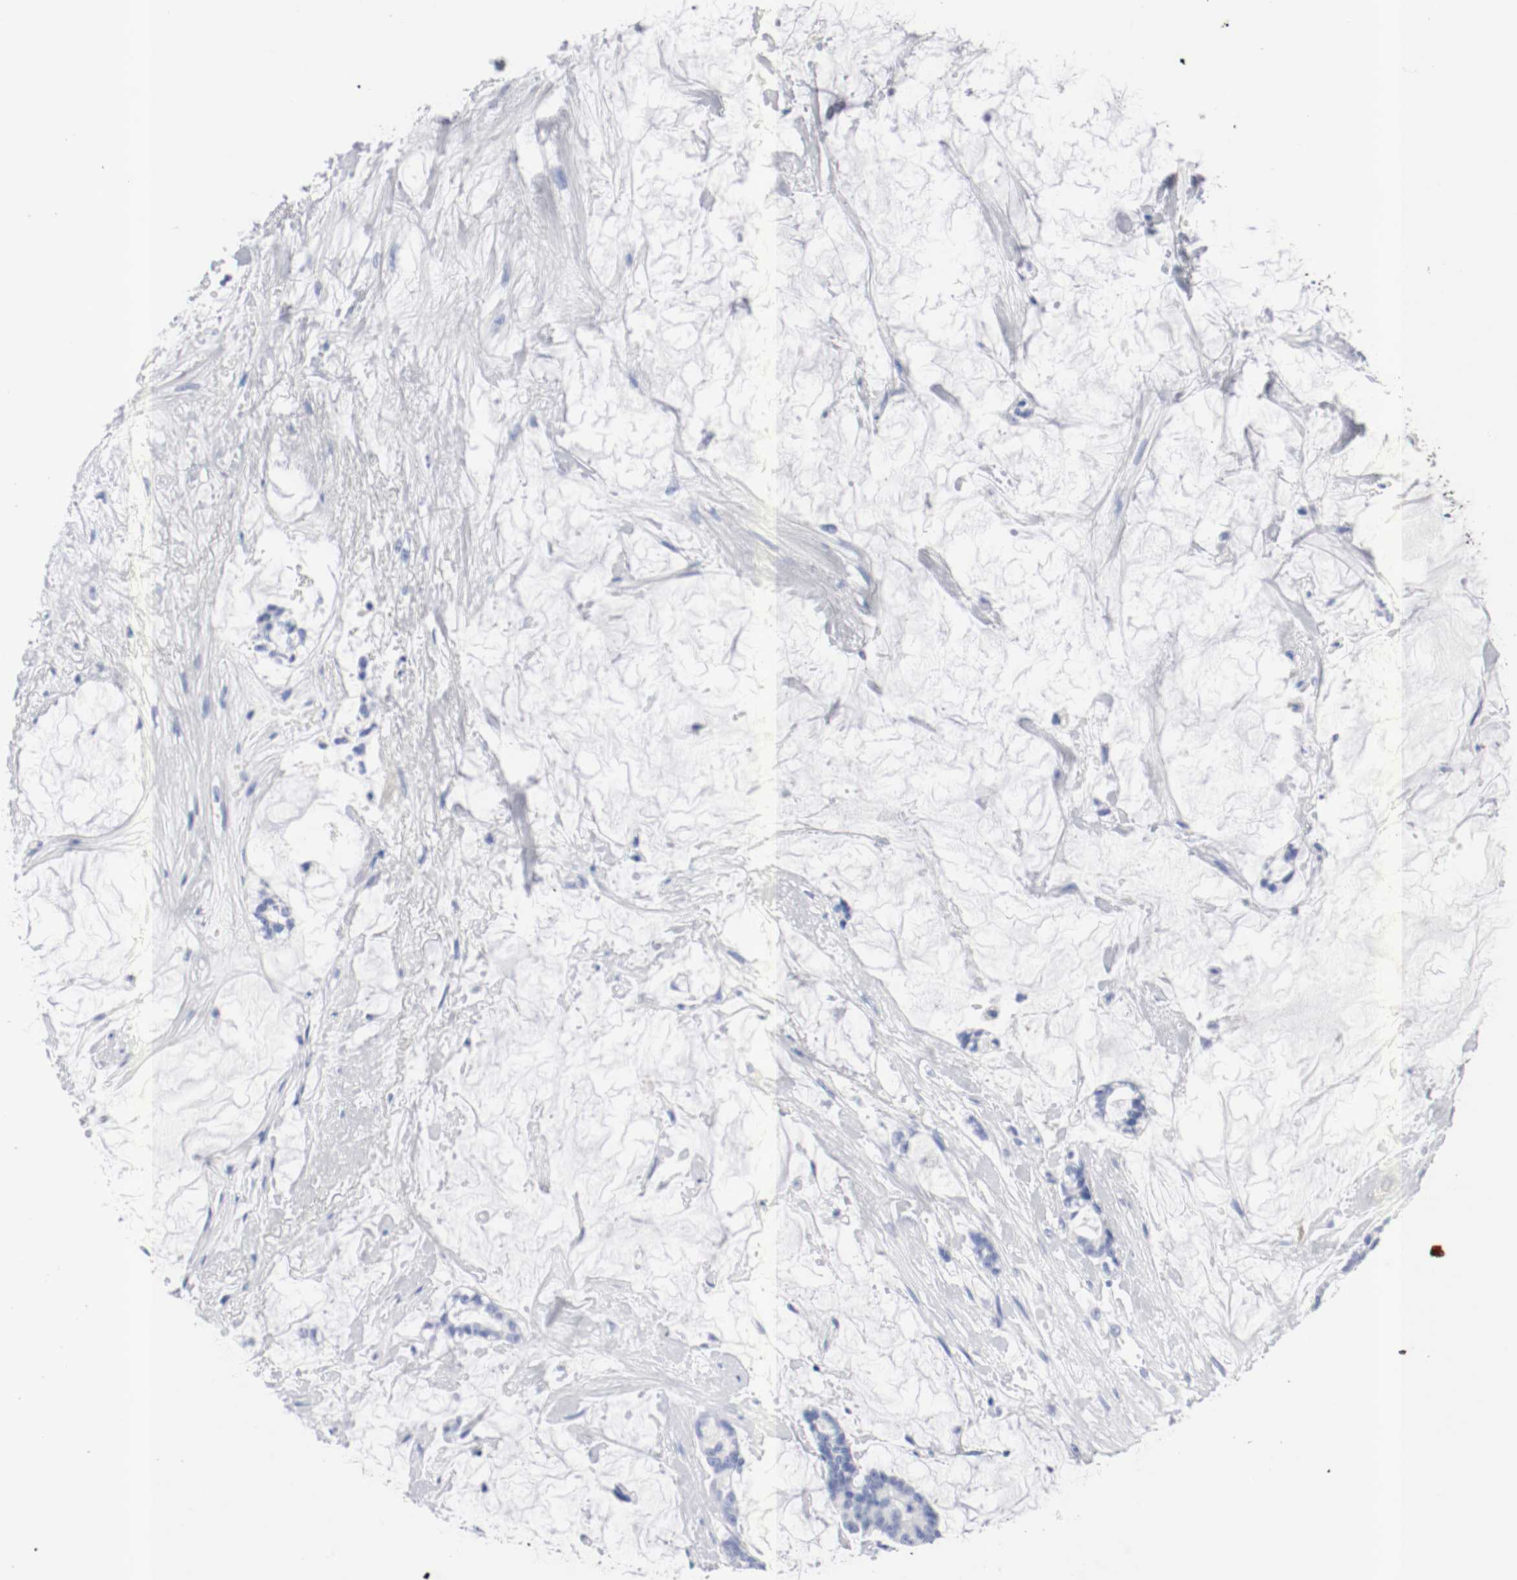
{"staining": {"intensity": "negative", "quantity": "none", "location": "none"}, "tissue": "pancreatic cancer", "cell_type": "Tumor cells", "image_type": "cancer", "snomed": [{"axis": "morphology", "description": "Adenocarcinoma, NOS"}, {"axis": "topography", "description": "Pancreas"}], "caption": "This is an immunohistochemistry (IHC) micrograph of human pancreatic cancer (adenocarcinoma). There is no staining in tumor cells.", "gene": "GAD1", "patient": {"sex": "female", "age": 73}}